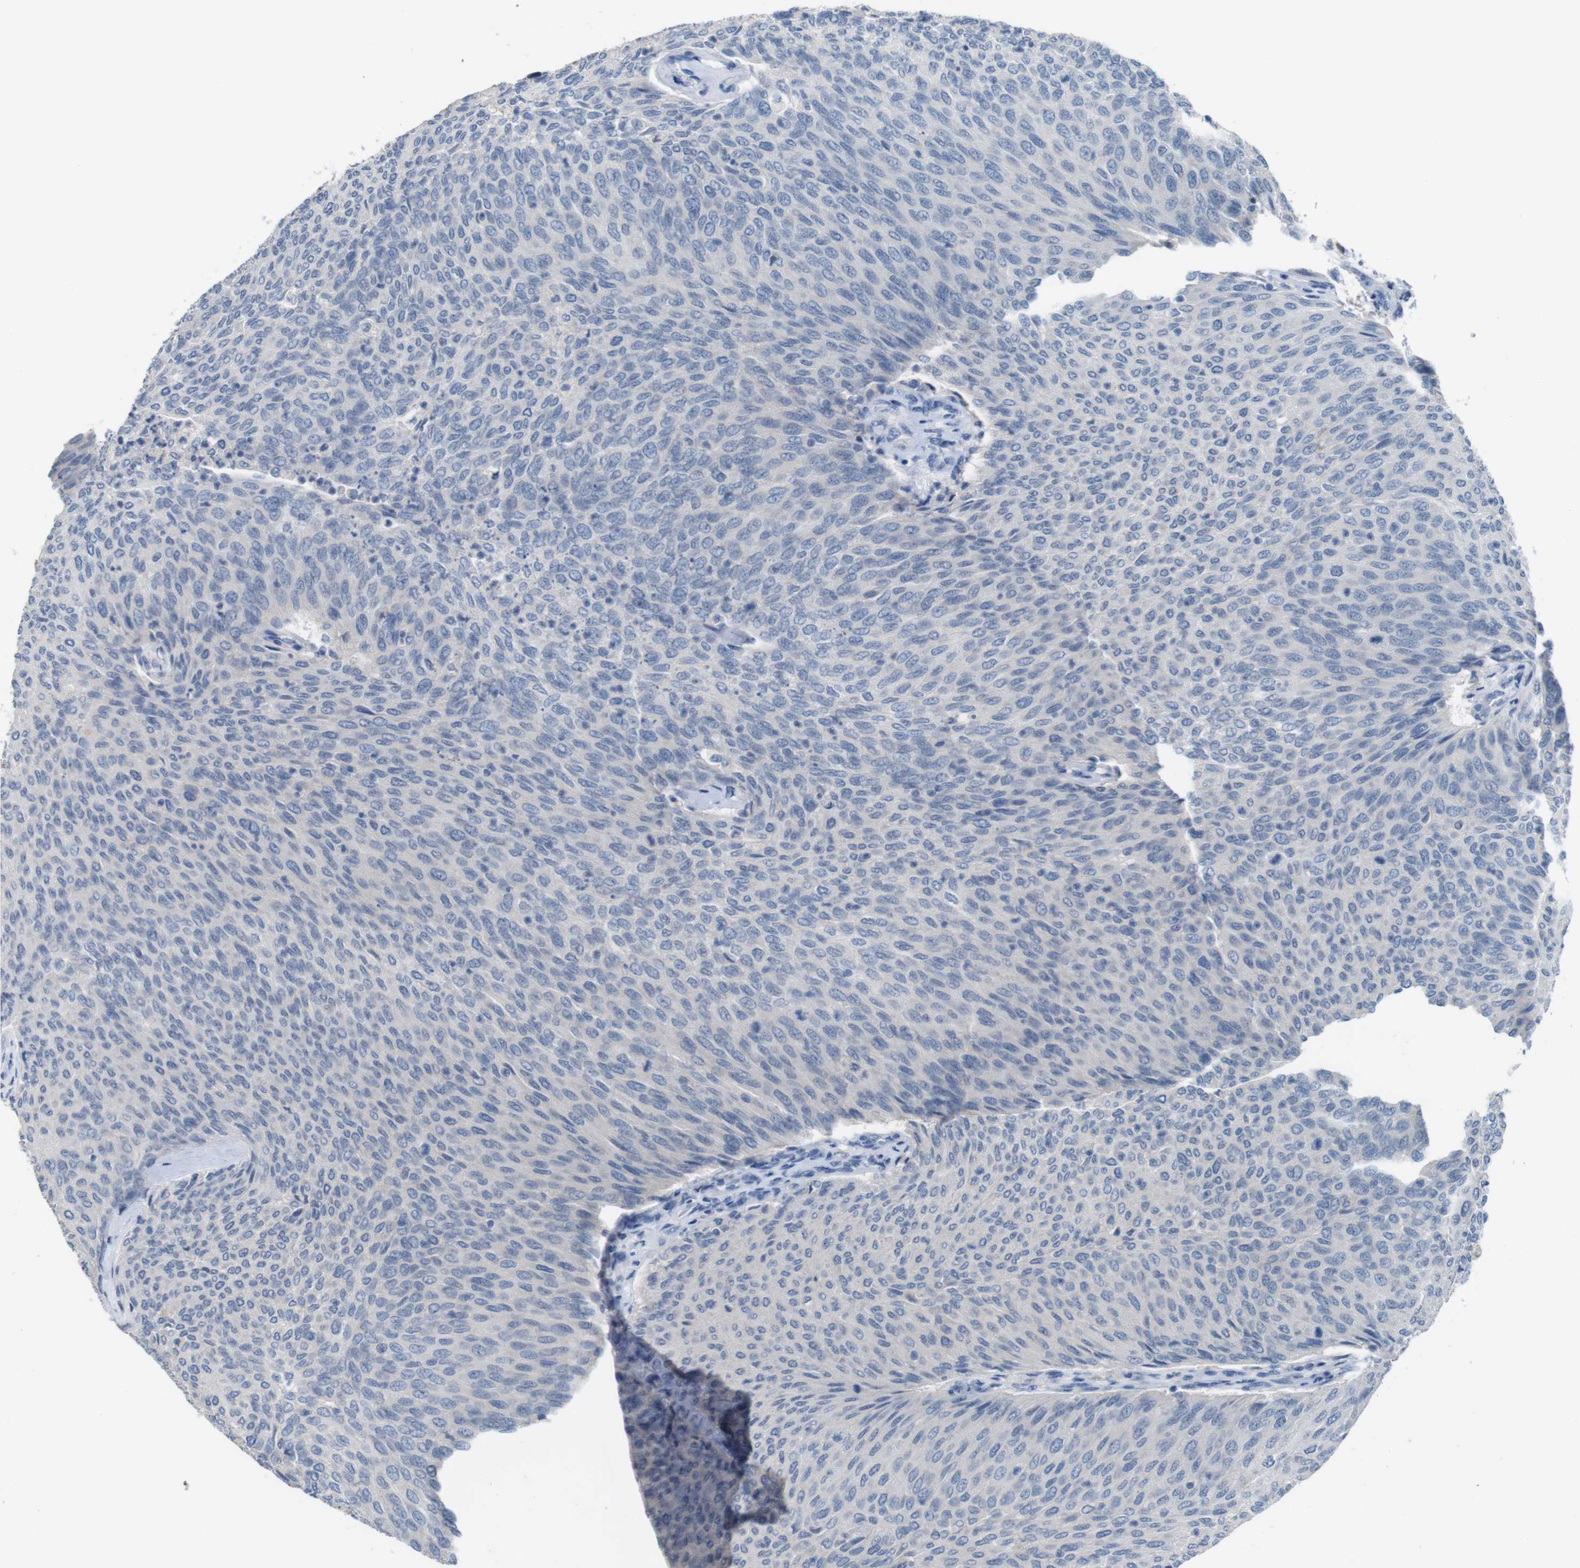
{"staining": {"intensity": "negative", "quantity": "none", "location": "none"}, "tissue": "urothelial cancer", "cell_type": "Tumor cells", "image_type": "cancer", "snomed": [{"axis": "morphology", "description": "Urothelial carcinoma, Low grade"}, {"axis": "topography", "description": "Urinary bladder"}], "caption": "DAB immunohistochemical staining of urothelial cancer exhibits no significant positivity in tumor cells.", "gene": "SLC2A8", "patient": {"sex": "female", "age": 79}}